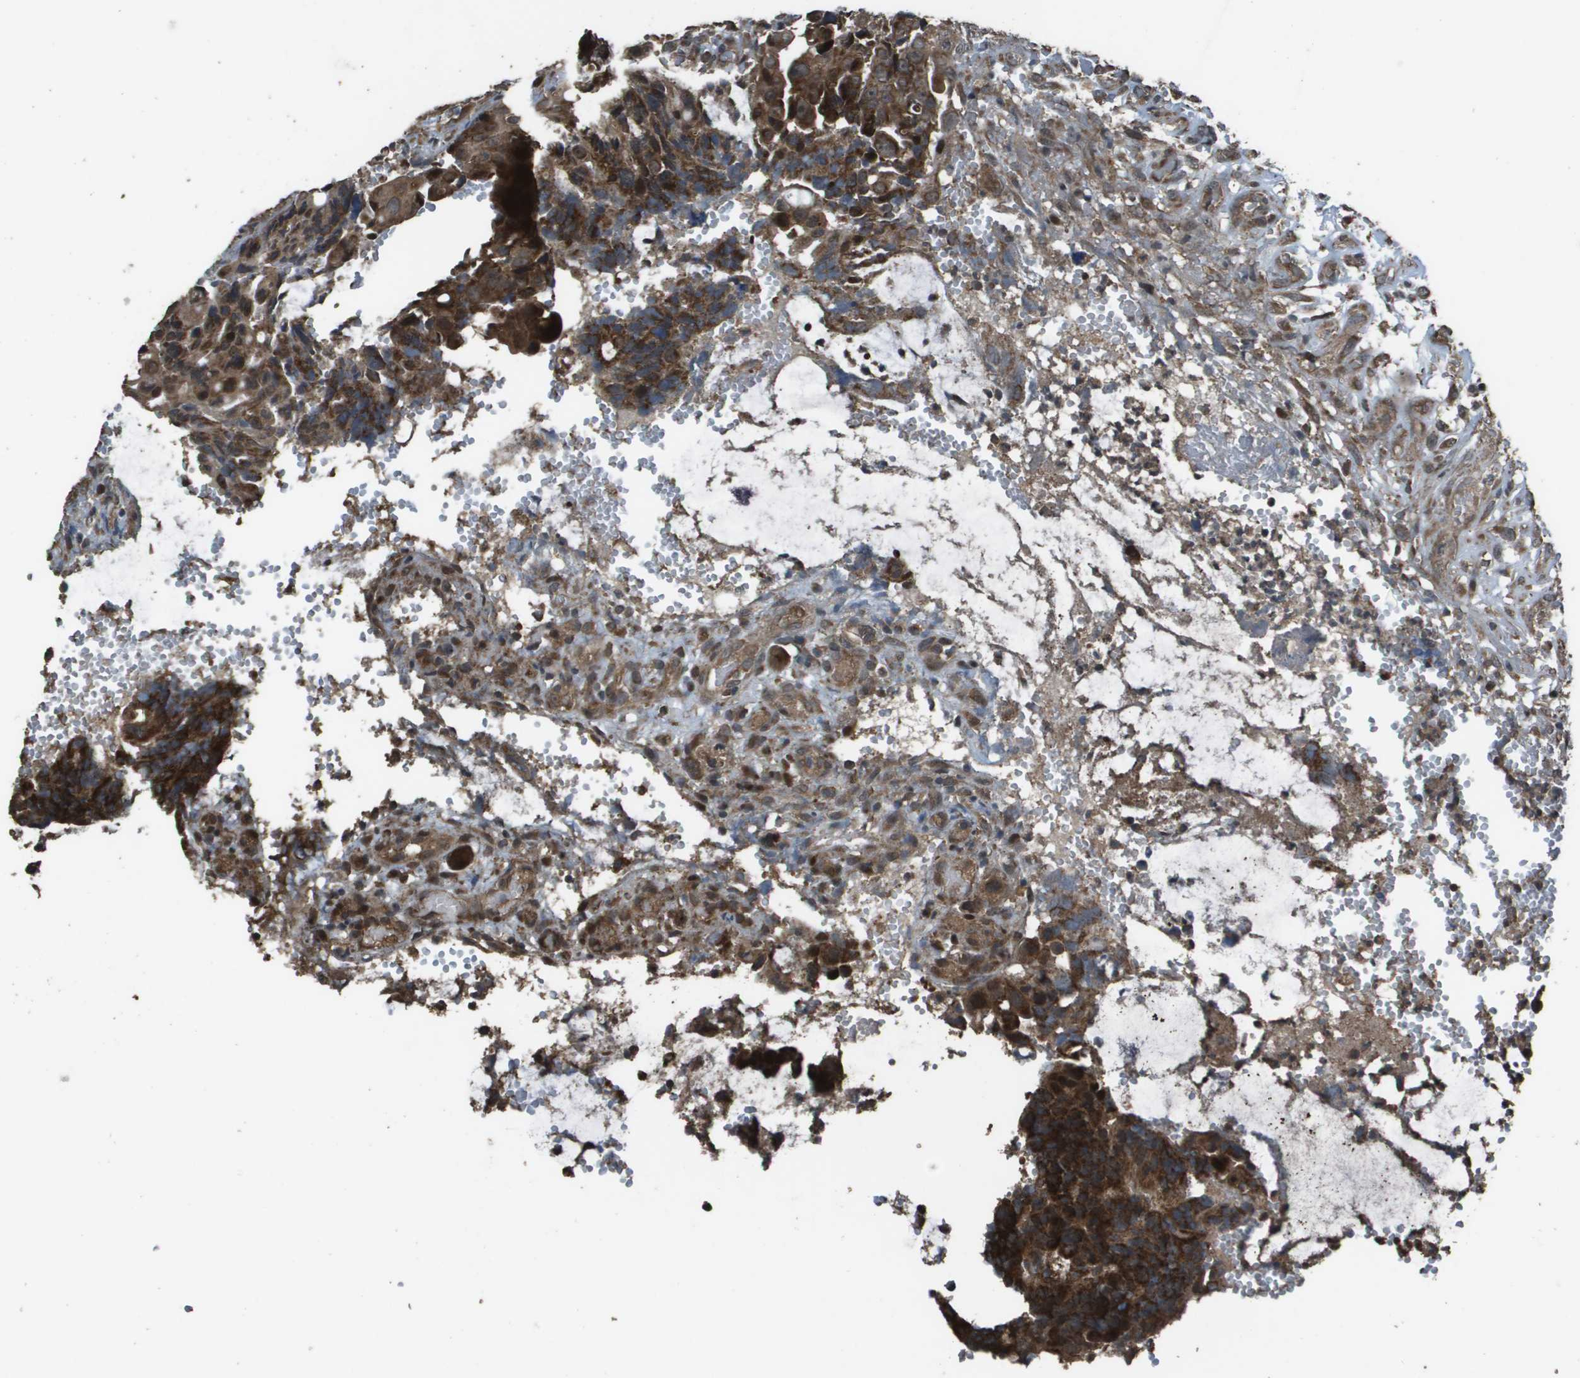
{"staining": {"intensity": "strong", "quantity": ">75%", "location": "cytoplasmic/membranous"}, "tissue": "colorectal cancer", "cell_type": "Tumor cells", "image_type": "cancer", "snomed": [{"axis": "morphology", "description": "Adenocarcinoma, NOS"}, {"axis": "topography", "description": "Colon"}], "caption": "Immunohistochemistry (IHC) staining of adenocarcinoma (colorectal), which demonstrates high levels of strong cytoplasmic/membranous expression in about >75% of tumor cells indicating strong cytoplasmic/membranous protein positivity. The staining was performed using DAB (3,3'-diaminobenzidine) (brown) for protein detection and nuclei were counterstained in hematoxylin (blue).", "gene": "FIG4", "patient": {"sex": "female", "age": 57}}